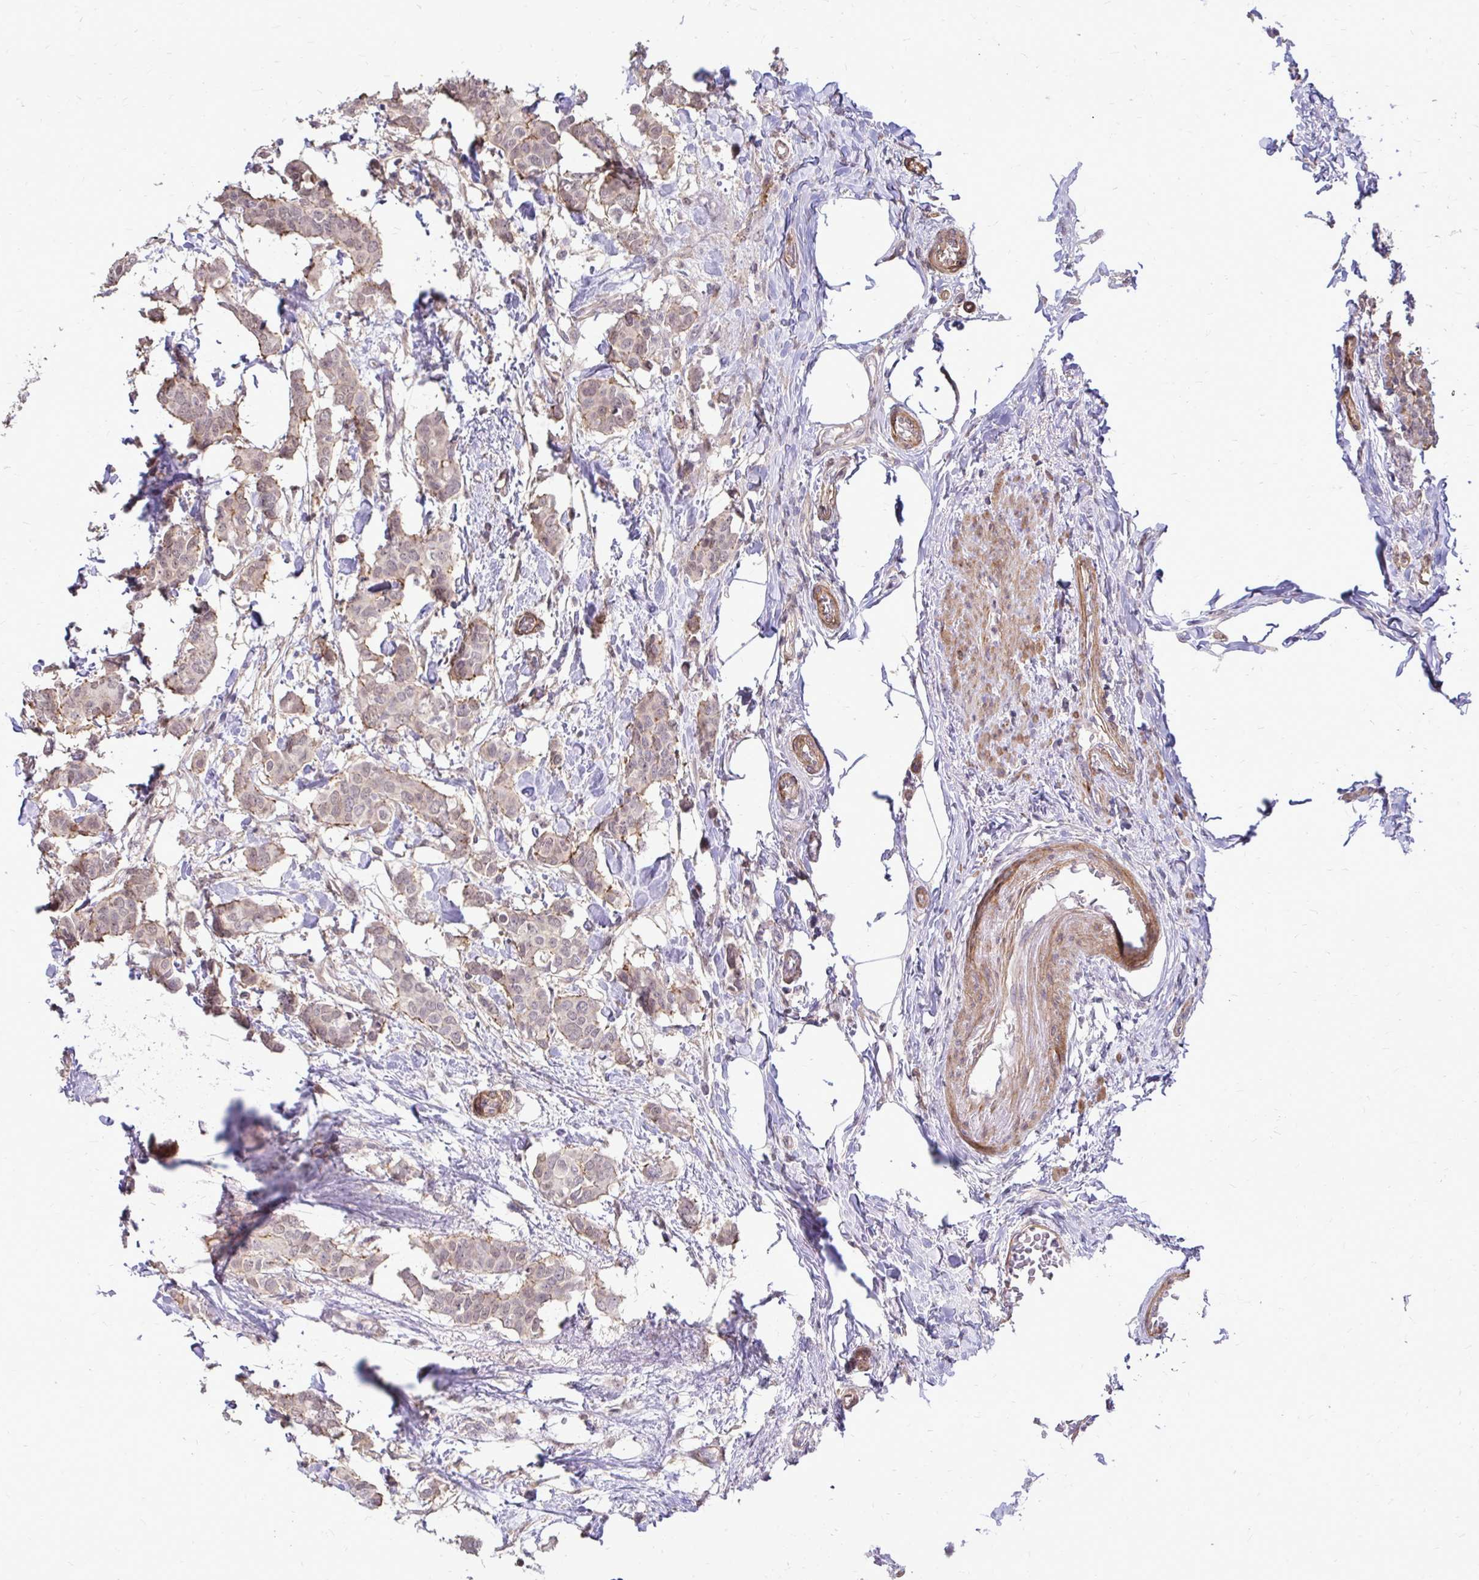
{"staining": {"intensity": "weak", "quantity": "25%-75%", "location": "cytoplasmic/membranous"}, "tissue": "breast cancer", "cell_type": "Tumor cells", "image_type": "cancer", "snomed": [{"axis": "morphology", "description": "Duct carcinoma"}, {"axis": "topography", "description": "Breast"}], "caption": "The immunohistochemical stain labels weak cytoplasmic/membranous staining in tumor cells of breast cancer (infiltrating ductal carcinoma) tissue. The protein of interest is shown in brown color, while the nuclei are stained blue.", "gene": "TRIP6", "patient": {"sex": "female", "age": 62}}